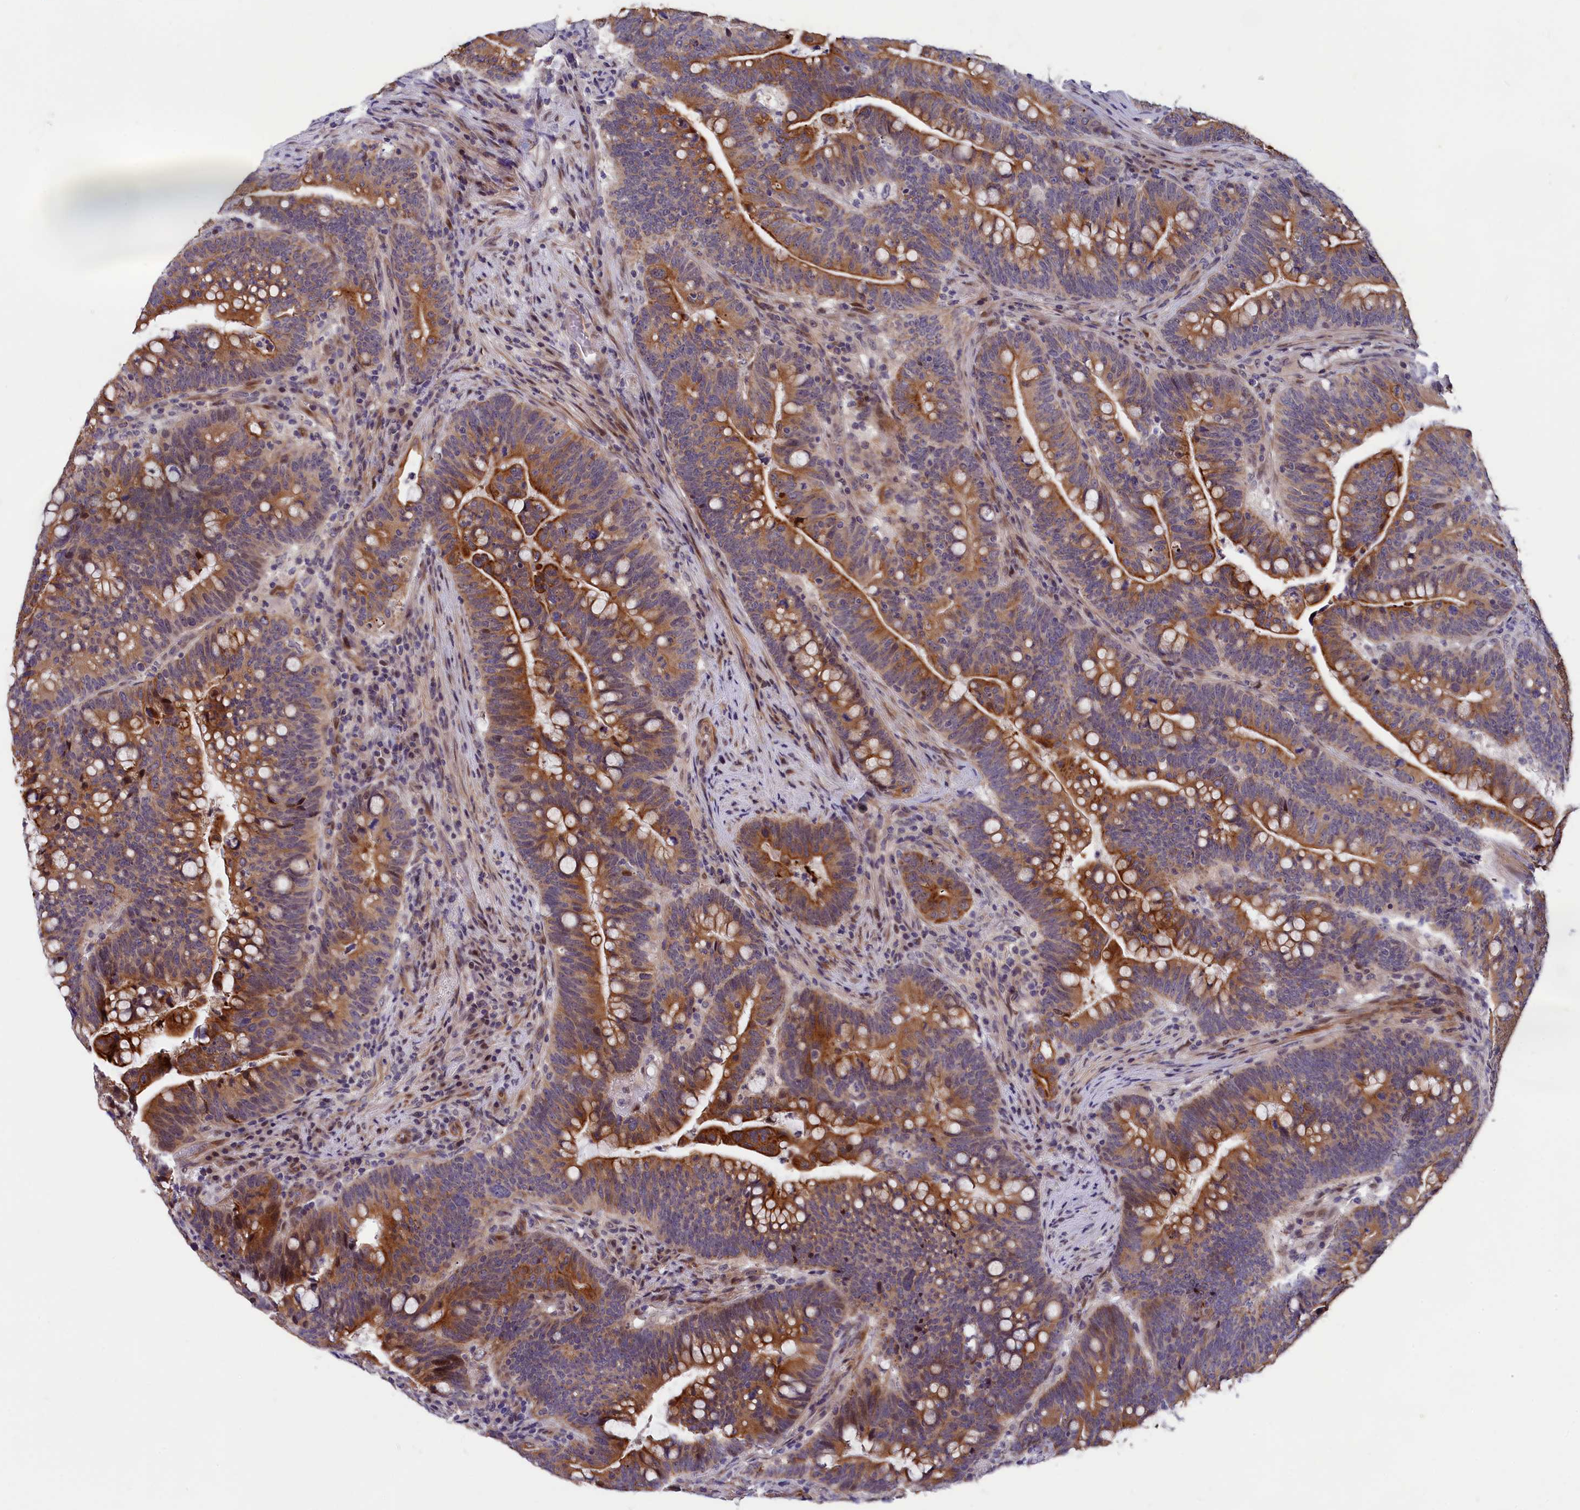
{"staining": {"intensity": "moderate", "quantity": ">75%", "location": "cytoplasmic/membranous"}, "tissue": "colorectal cancer", "cell_type": "Tumor cells", "image_type": "cancer", "snomed": [{"axis": "morphology", "description": "Normal tissue, NOS"}, {"axis": "morphology", "description": "Adenocarcinoma, NOS"}, {"axis": "topography", "description": "Colon"}], "caption": "Immunohistochemical staining of adenocarcinoma (colorectal) demonstrates medium levels of moderate cytoplasmic/membranous staining in approximately >75% of tumor cells. (Stains: DAB (3,3'-diaminobenzidine) in brown, nuclei in blue, Microscopy: brightfield microscopy at high magnification).", "gene": "ANKRD34B", "patient": {"sex": "female", "age": 66}}